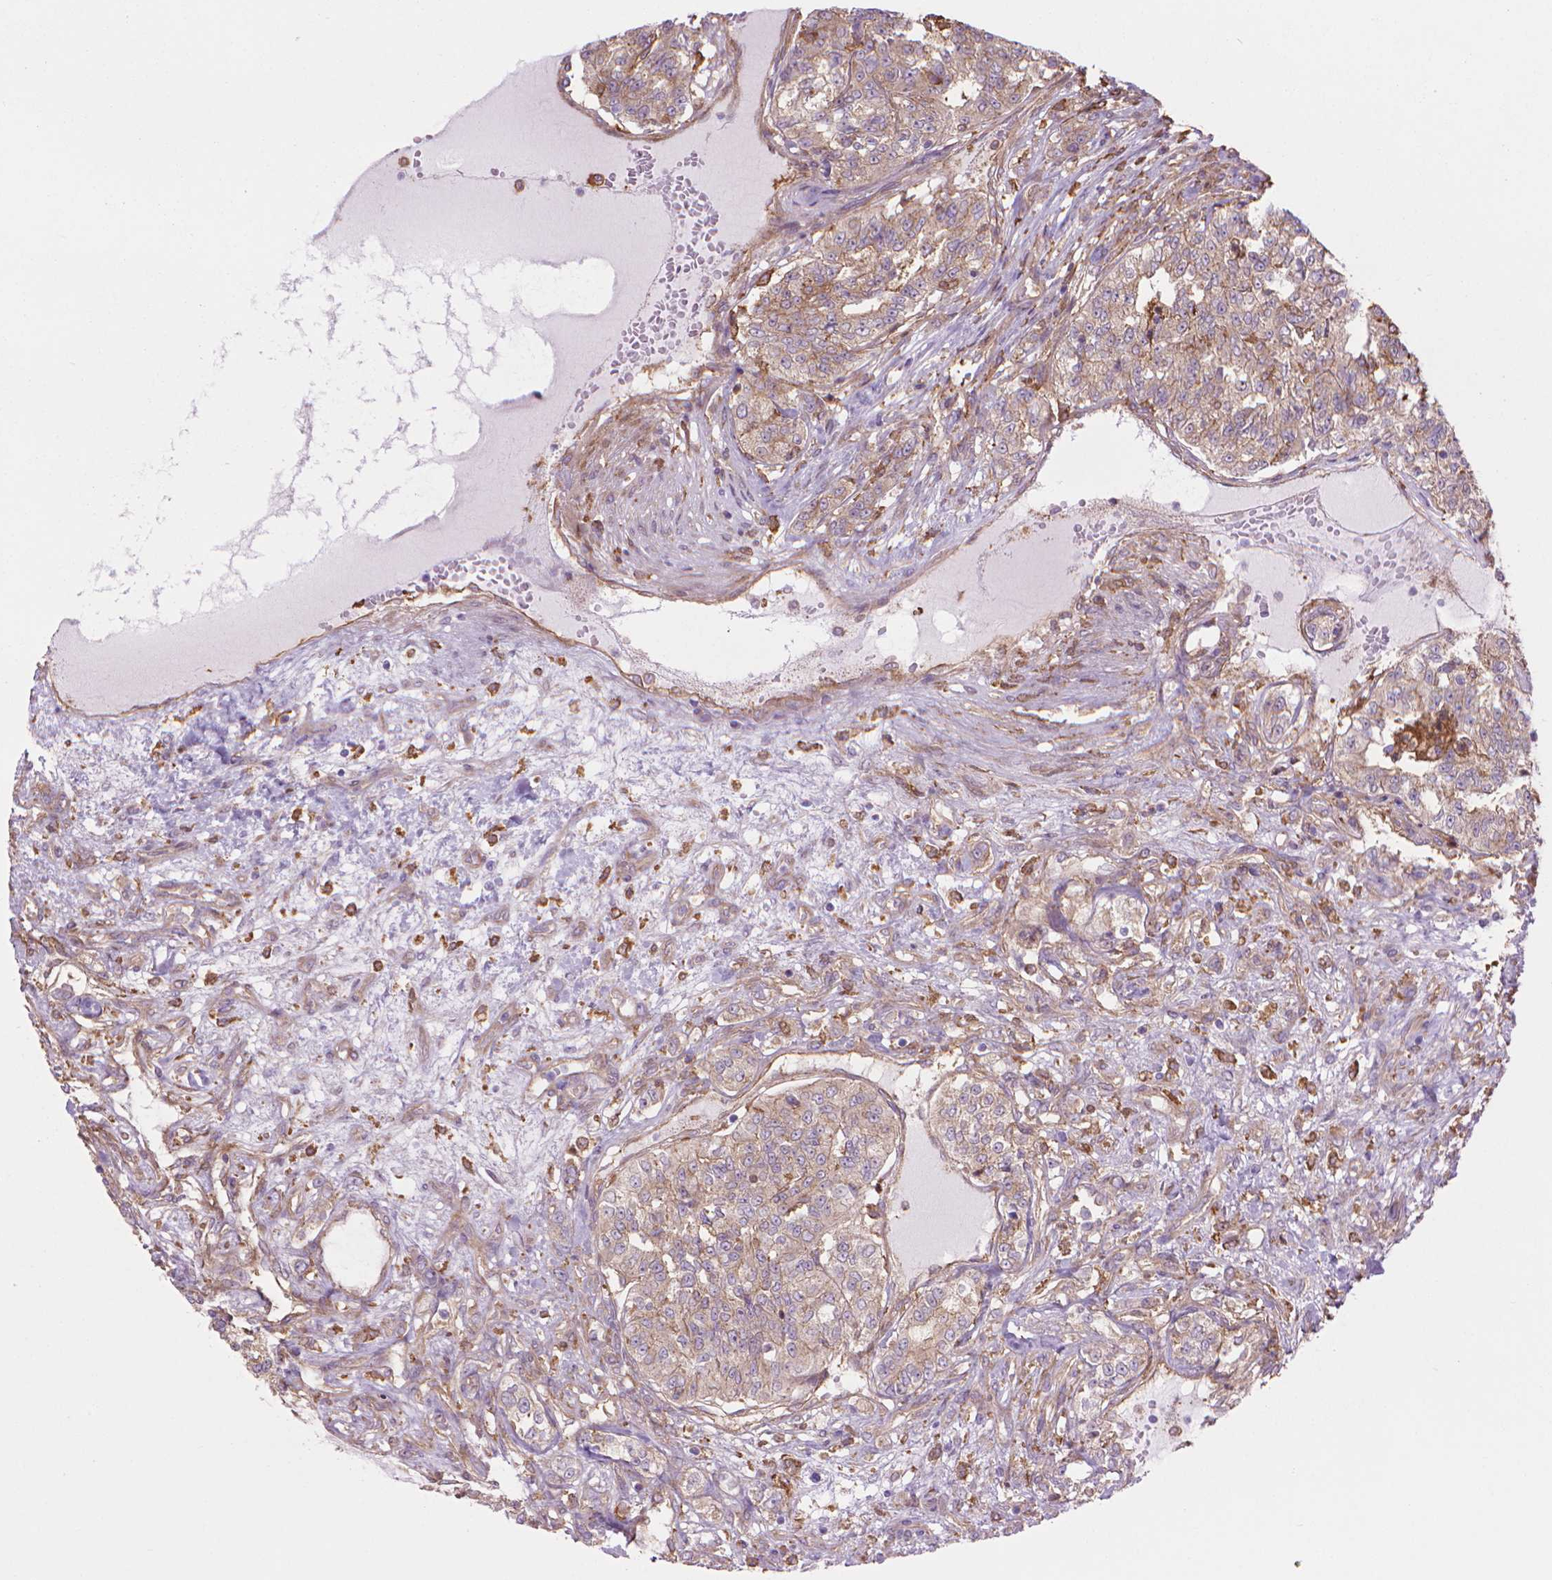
{"staining": {"intensity": "weak", "quantity": "25%-75%", "location": "cytoplasmic/membranous"}, "tissue": "renal cancer", "cell_type": "Tumor cells", "image_type": "cancer", "snomed": [{"axis": "morphology", "description": "Adenocarcinoma, NOS"}, {"axis": "topography", "description": "Kidney"}], "caption": "Brown immunohistochemical staining in renal adenocarcinoma demonstrates weak cytoplasmic/membranous positivity in approximately 25%-75% of tumor cells.", "gene": "CORO1B", "patient": {"sex": "female", "age": 63}}